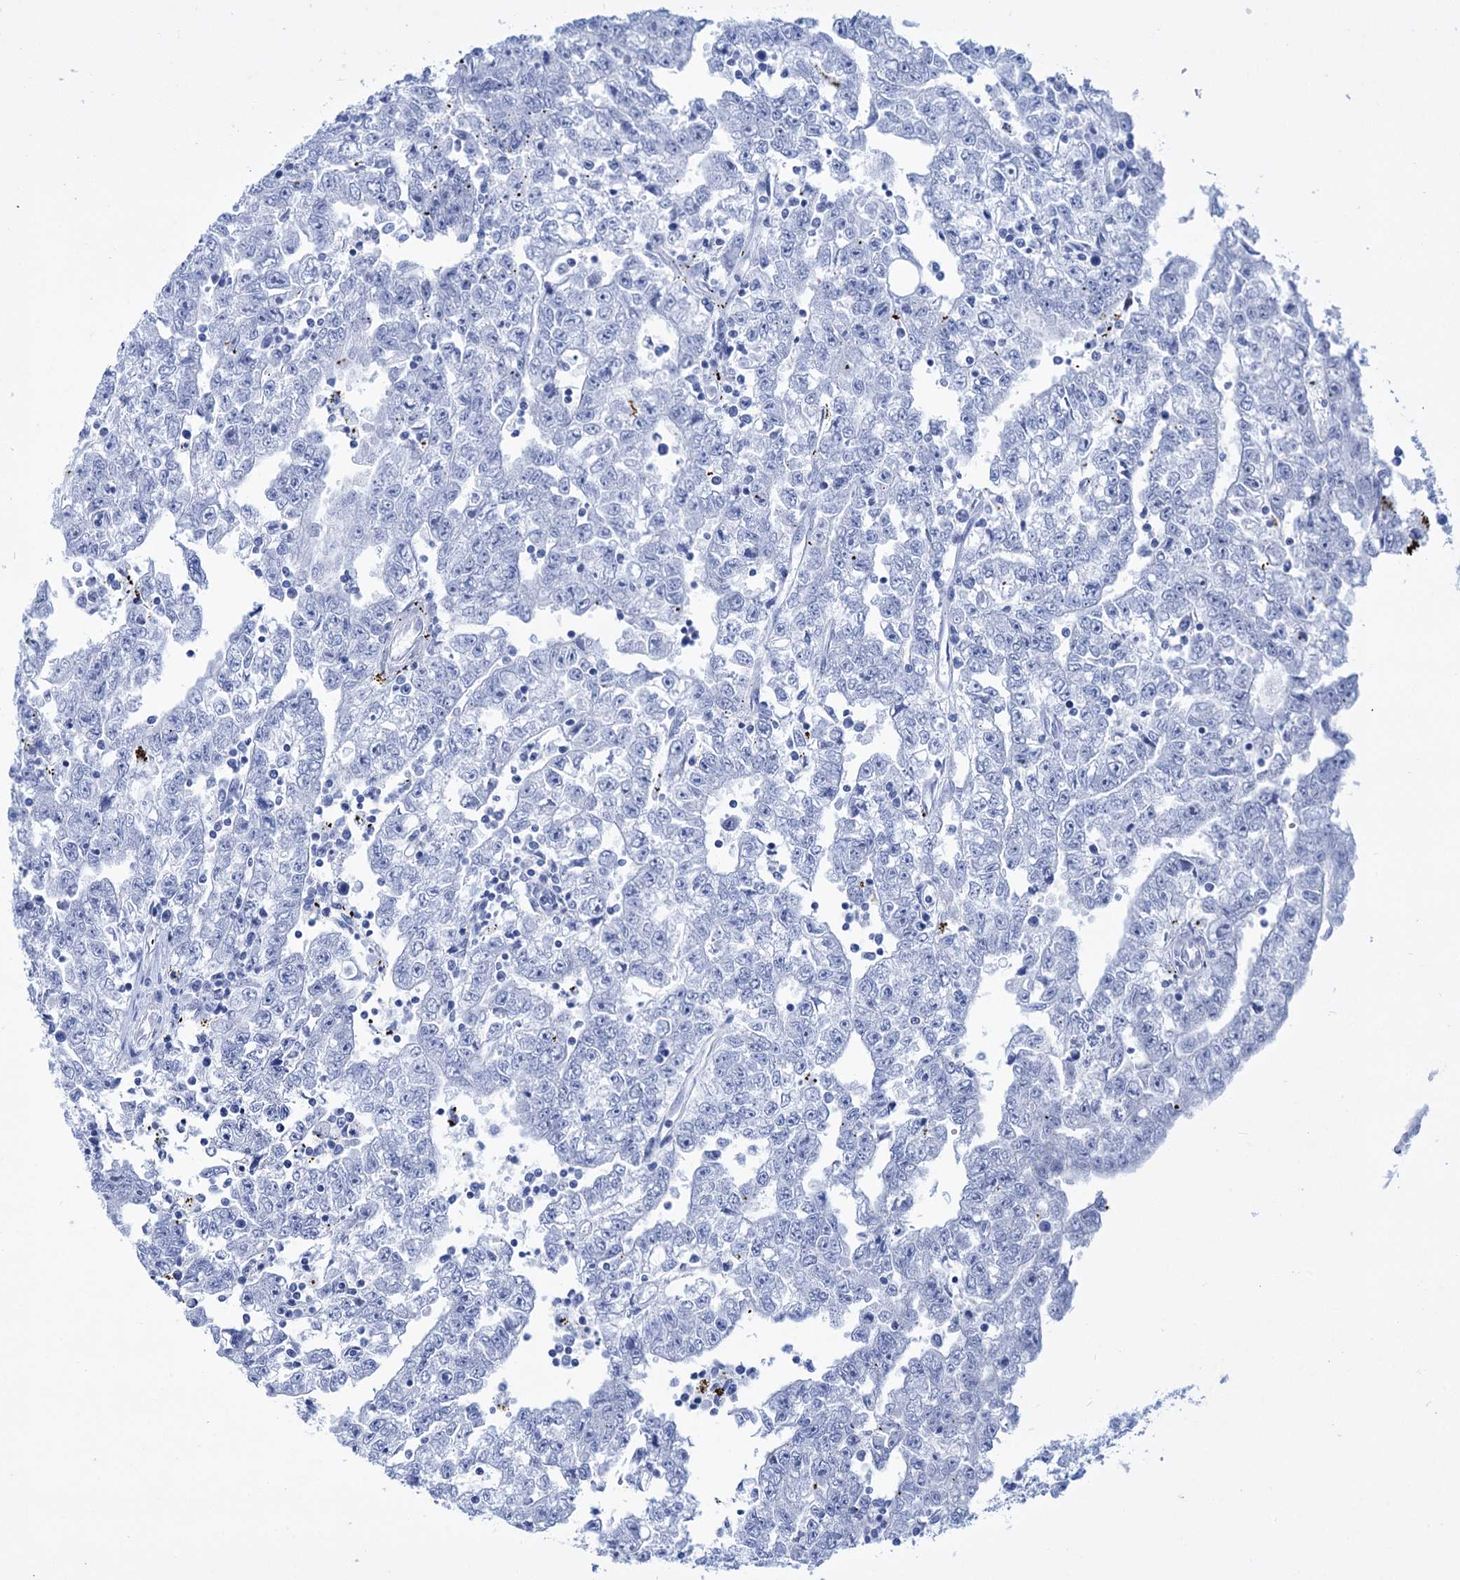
{"staining": {"intensity": "negative", "quantity": "none", "location": "none"}, "tissue": "testis cancer", "cell_type": "Tumor cells", "image_type": "cancer", "snomed": [{"axis": "morphology", "description": "Carcinoma, Embryonal, NOS"}, {"axis": "topography", "description": "Testis"}], "caption": "Immunohistochemical staining of human testis cancer shows no significant staining in tumor cells.", "gene": "FBXW12", "patient": {"sex": "male", "age": 25}}